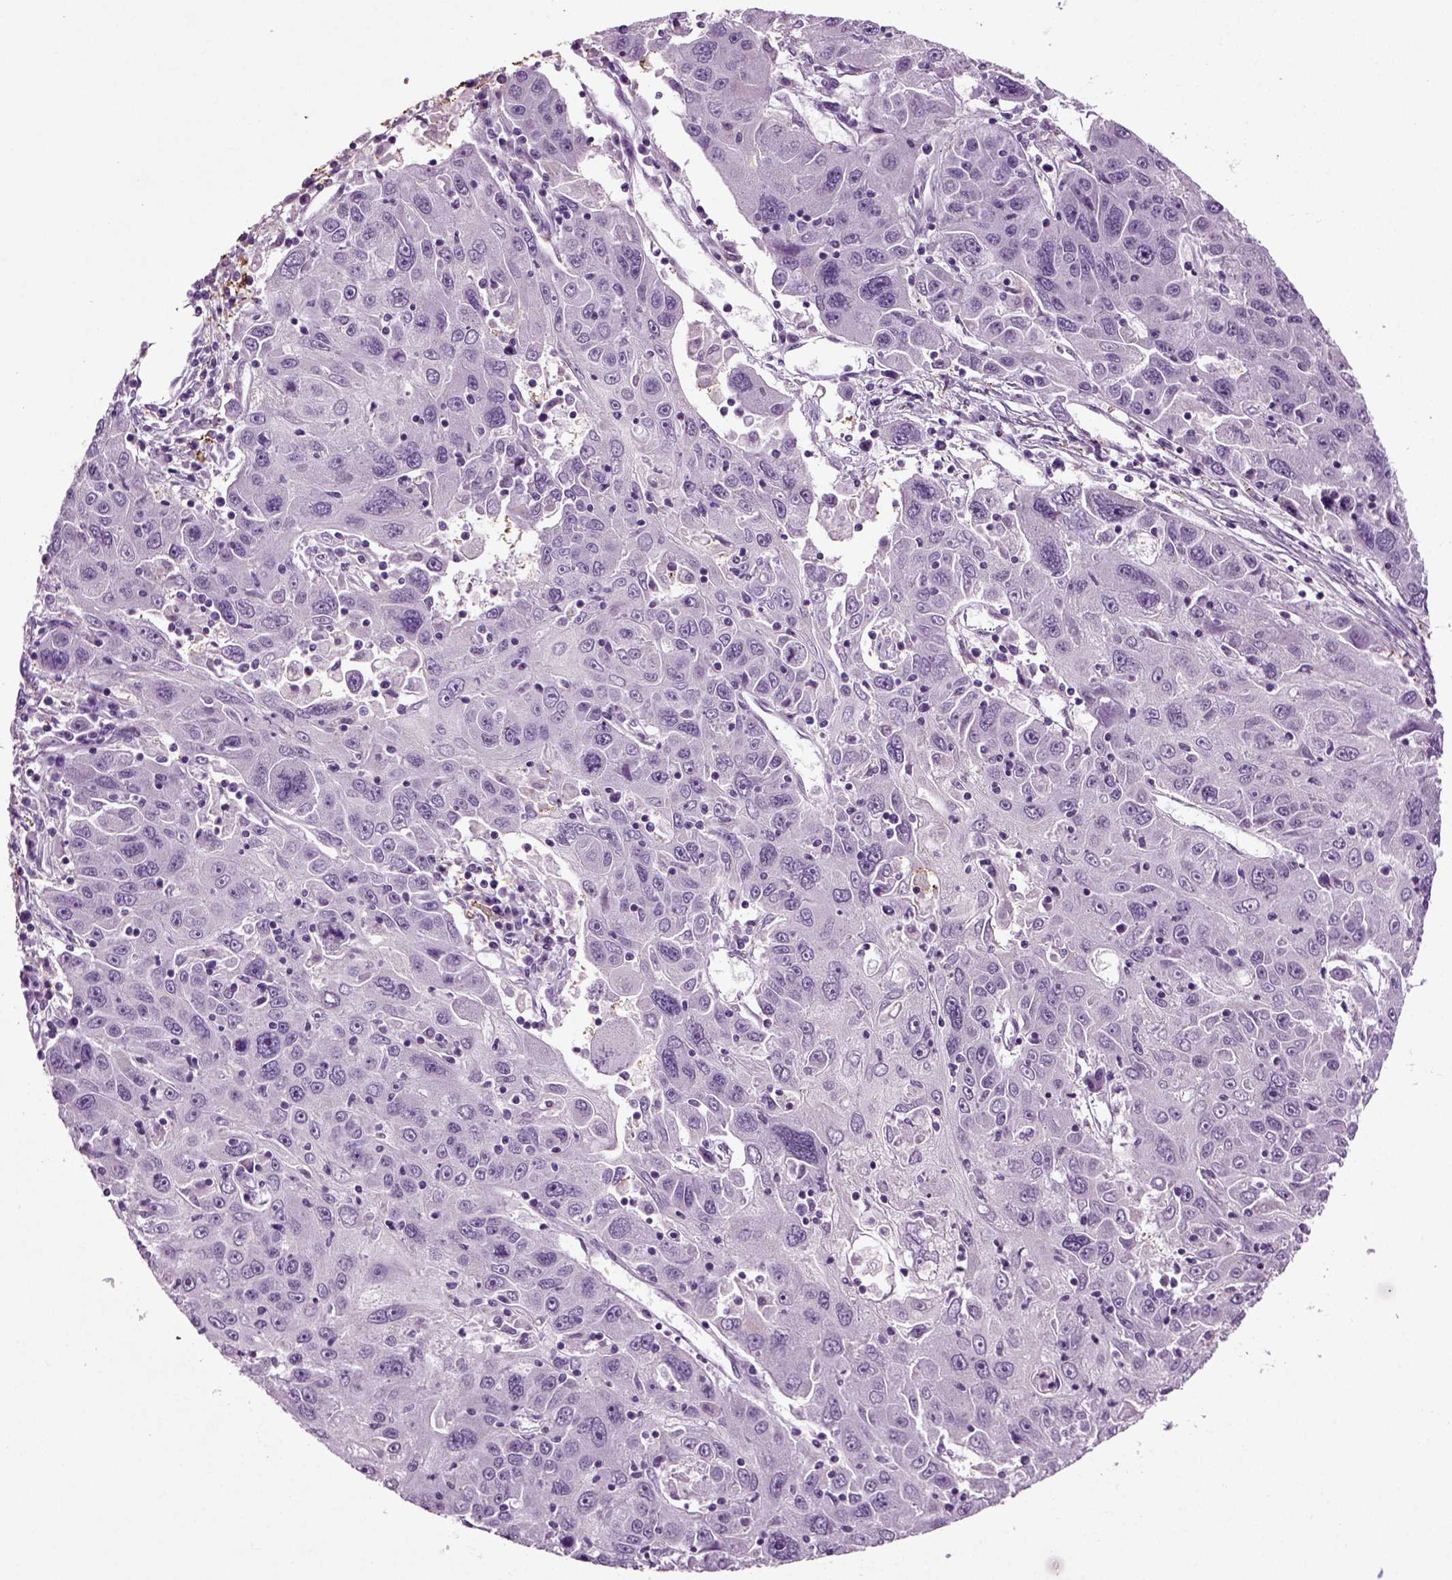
{"staining": {"intensity": "negative", "quantity": "none", "location": "none"}, "tissue": "stomach cancer", "cell_type": "Tumor cells", "image_type": "cancer", "snomed": [{"axis": "morphology", "description": "Adenocarcinoma, NOS"}, {"axis": "topography", "description": "Stomach"}], "caption": "Tumor cells are negative for brown protein staining in adenocarcinoma (stomach).", "gene": "DNAH10", "patient": {"sex": "male", "age": 56}}